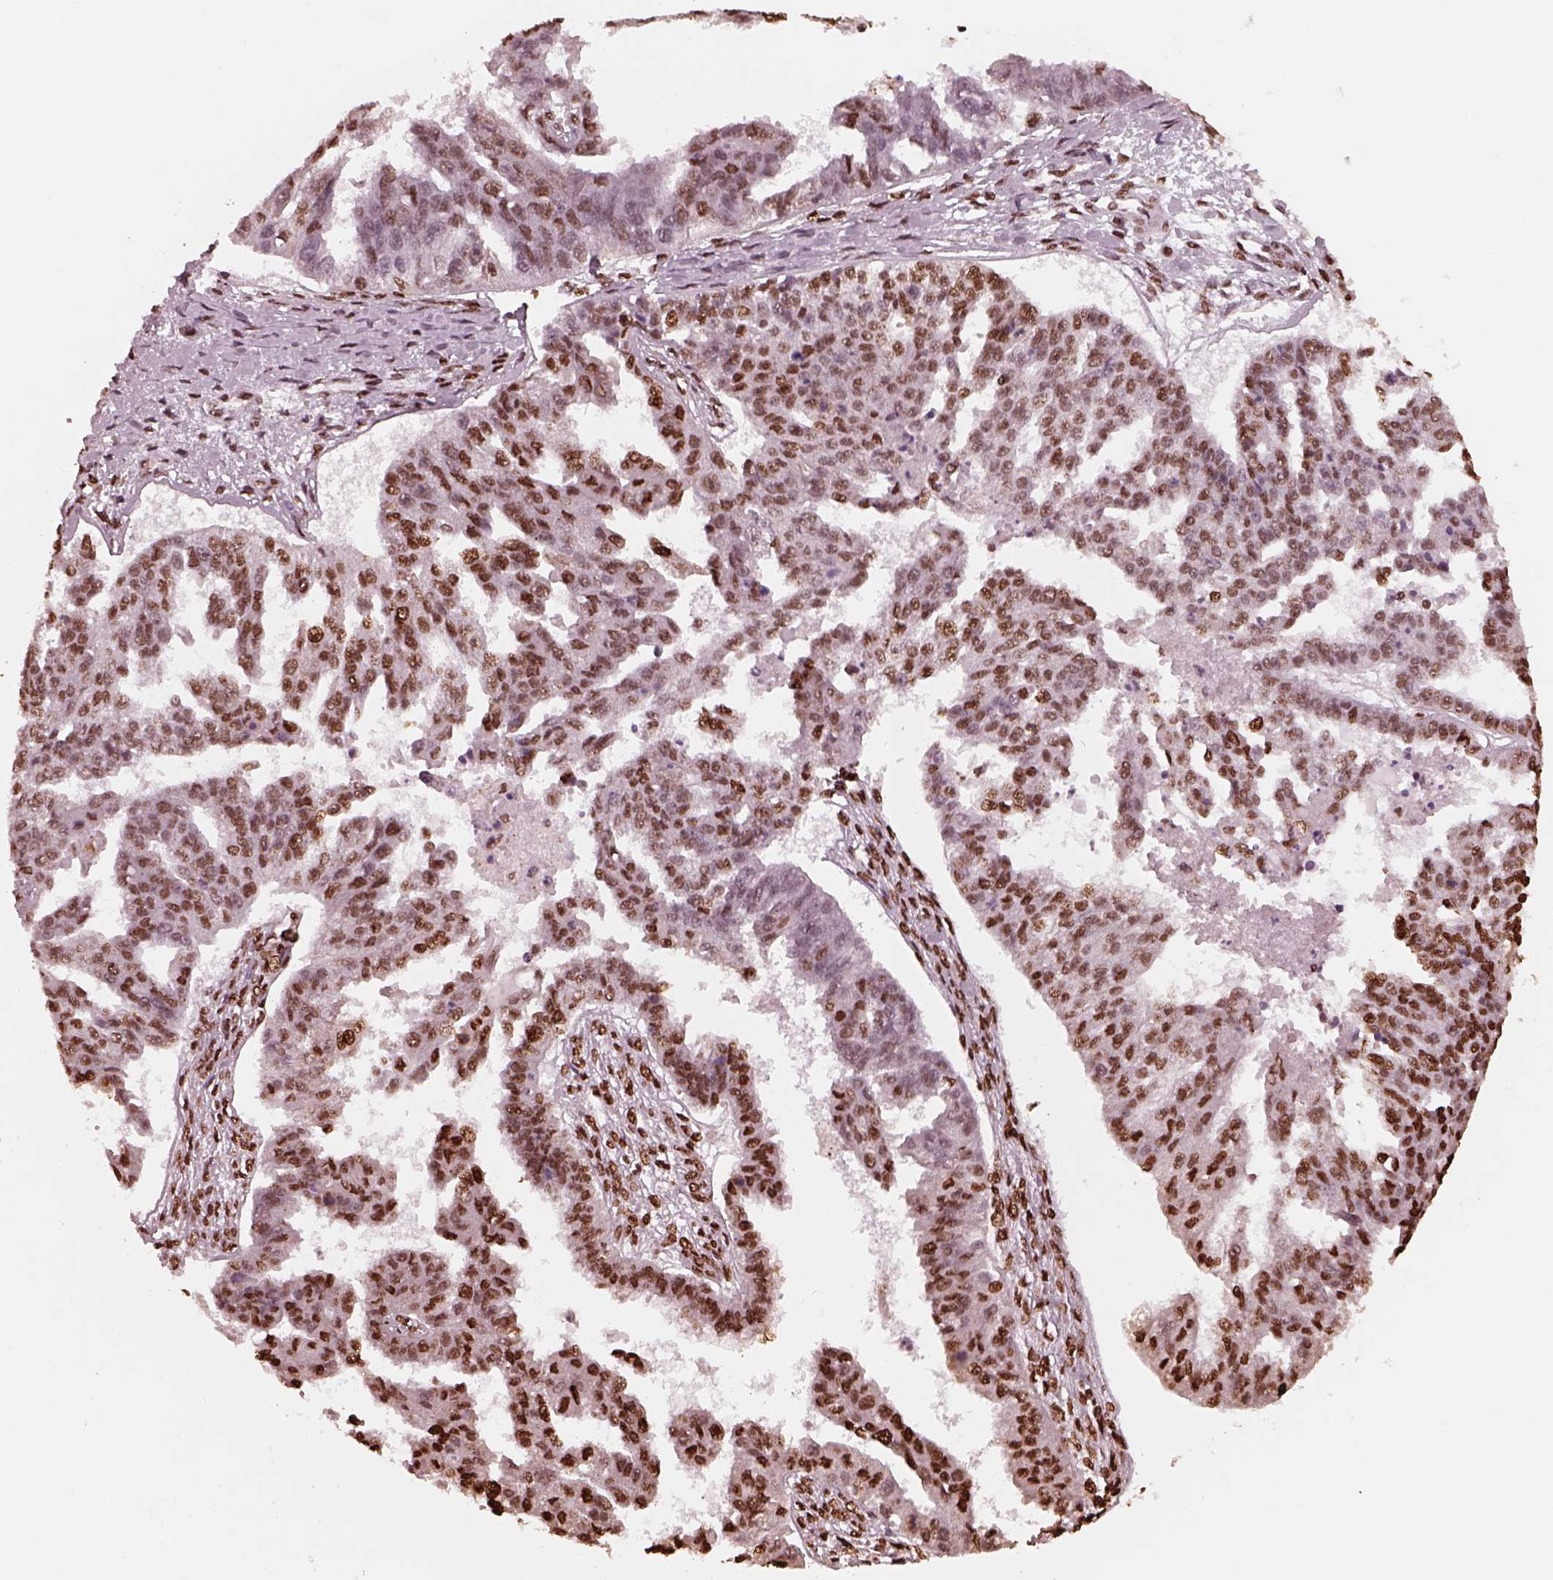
{"staining": {"intensity": "moderate", "quantity": ">75%", "location": "nuclear"}, "tissue": "ovarian cancer", "cell_type": "Tumor cells", "image_type": "cancer", "snomed": [{"axis": "morphology", "description": "Cystadenocarcinoma, serous, NOS"}, {"axis": "topography", "description": "Ovary"}], "caption": "Protein staining of ovarian serous cystadenocarcinoma tissue exhibits moderate nuclear expression in about >75% of tumor cells.", "gene": "NSD1", "patient": {"sex": "female", "age": 58}}